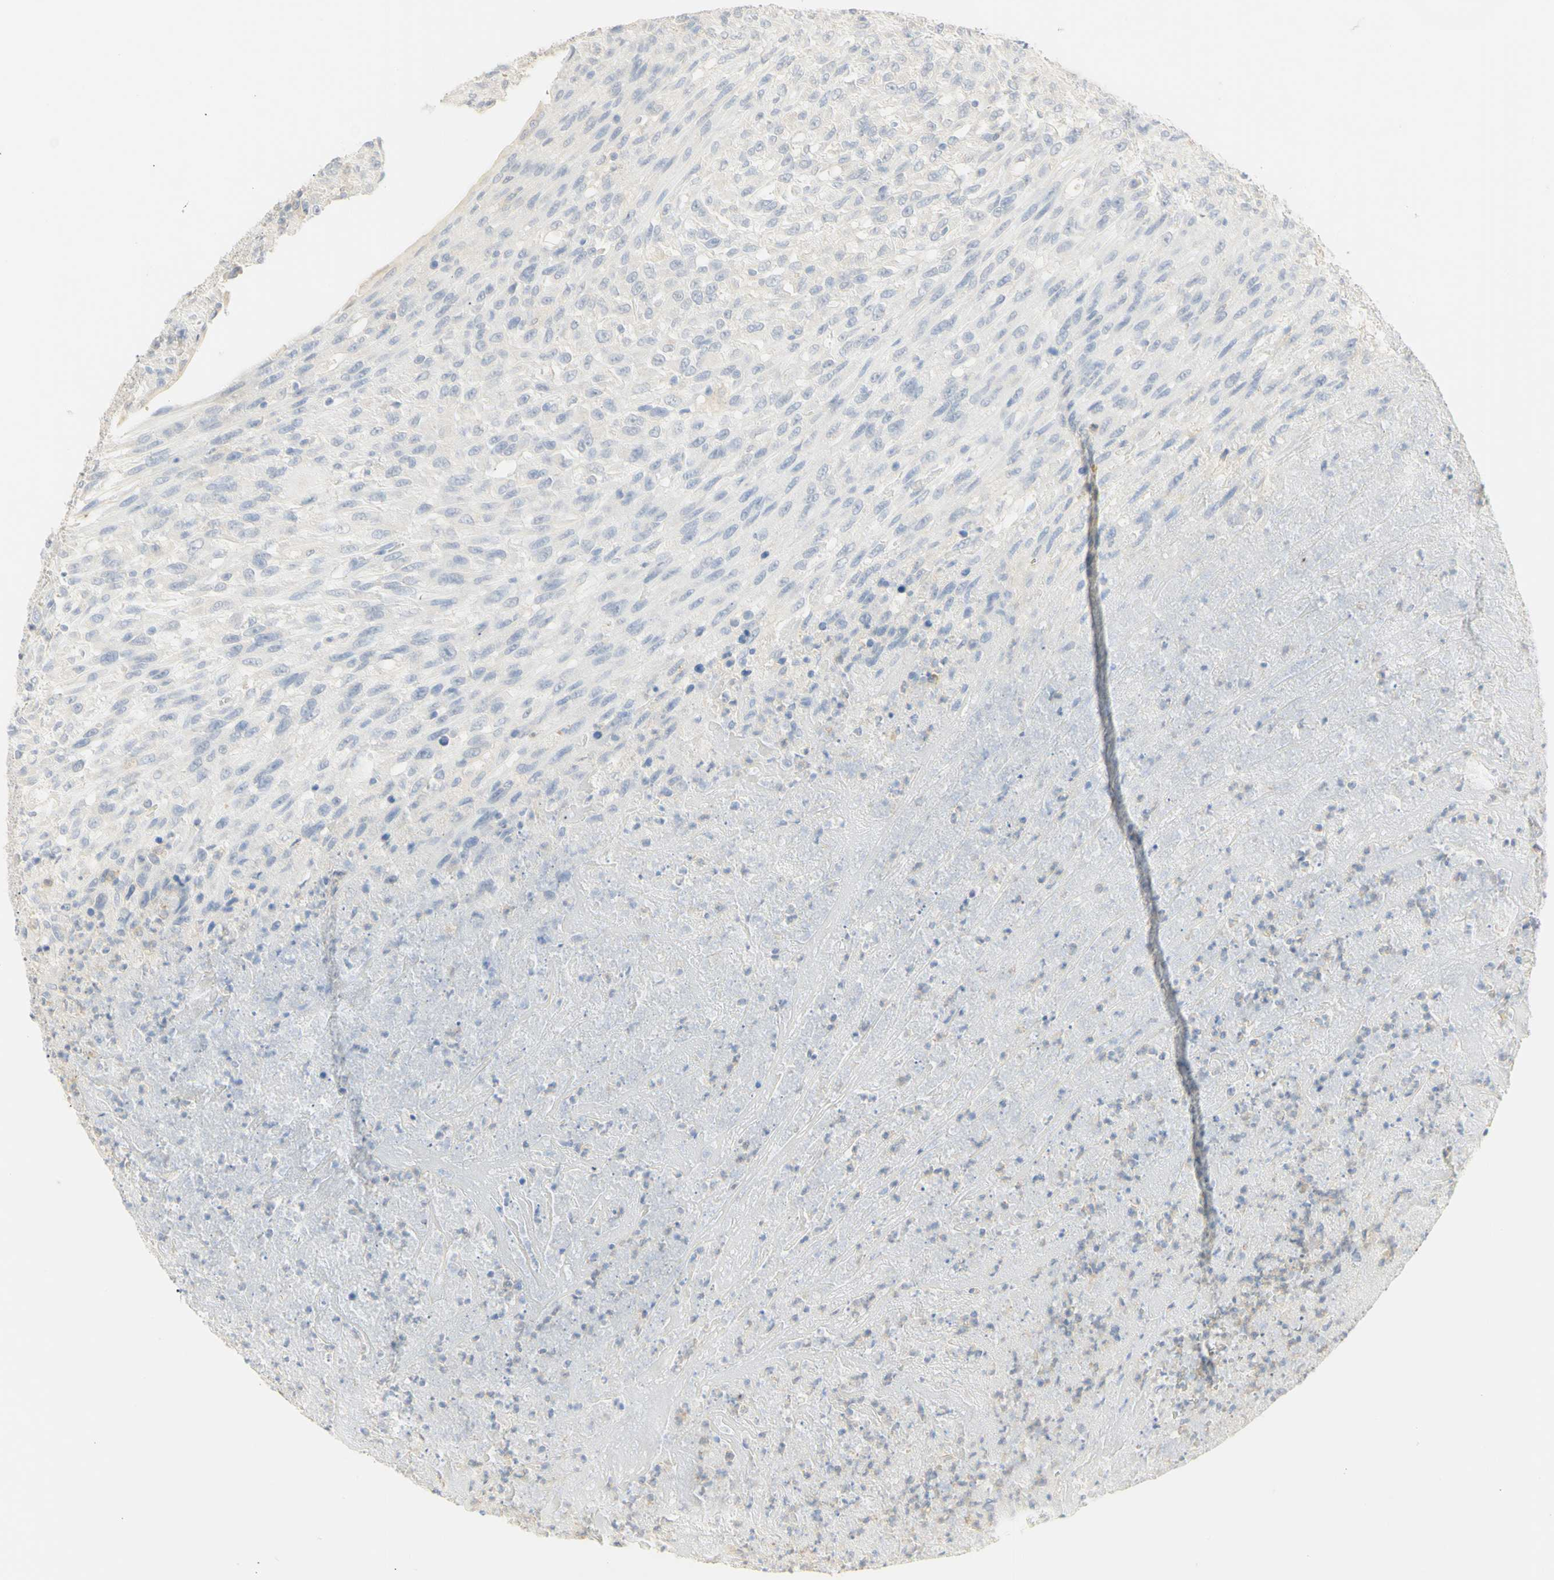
{"staining": {"intensity": "weak", "quantity": "<25%", "location": "cytoplasmic/membranous"}, "tissue": "urothelial cancer", "cell_type": "Tumor cells", "image_type": "cancer", "snomed": [{"axis": "morphology", "description": "Urothelial carcinoma, High grade"}, {"axis": "topography", "description": "Urinary bladder"}], "caption": "DAB immunohistochemical staining of human urothelial cancer reveals no significant staining in tumor cells. The staining was performed using DAB (3,3'-diaminobenzidine) to visualize the protein expression in brown, while the nuclei were stained in blue with hematoxylin (Magnification: 20x).", "gene": "B4GALNT3", "patient": {"sex": "male", "age": 66}}